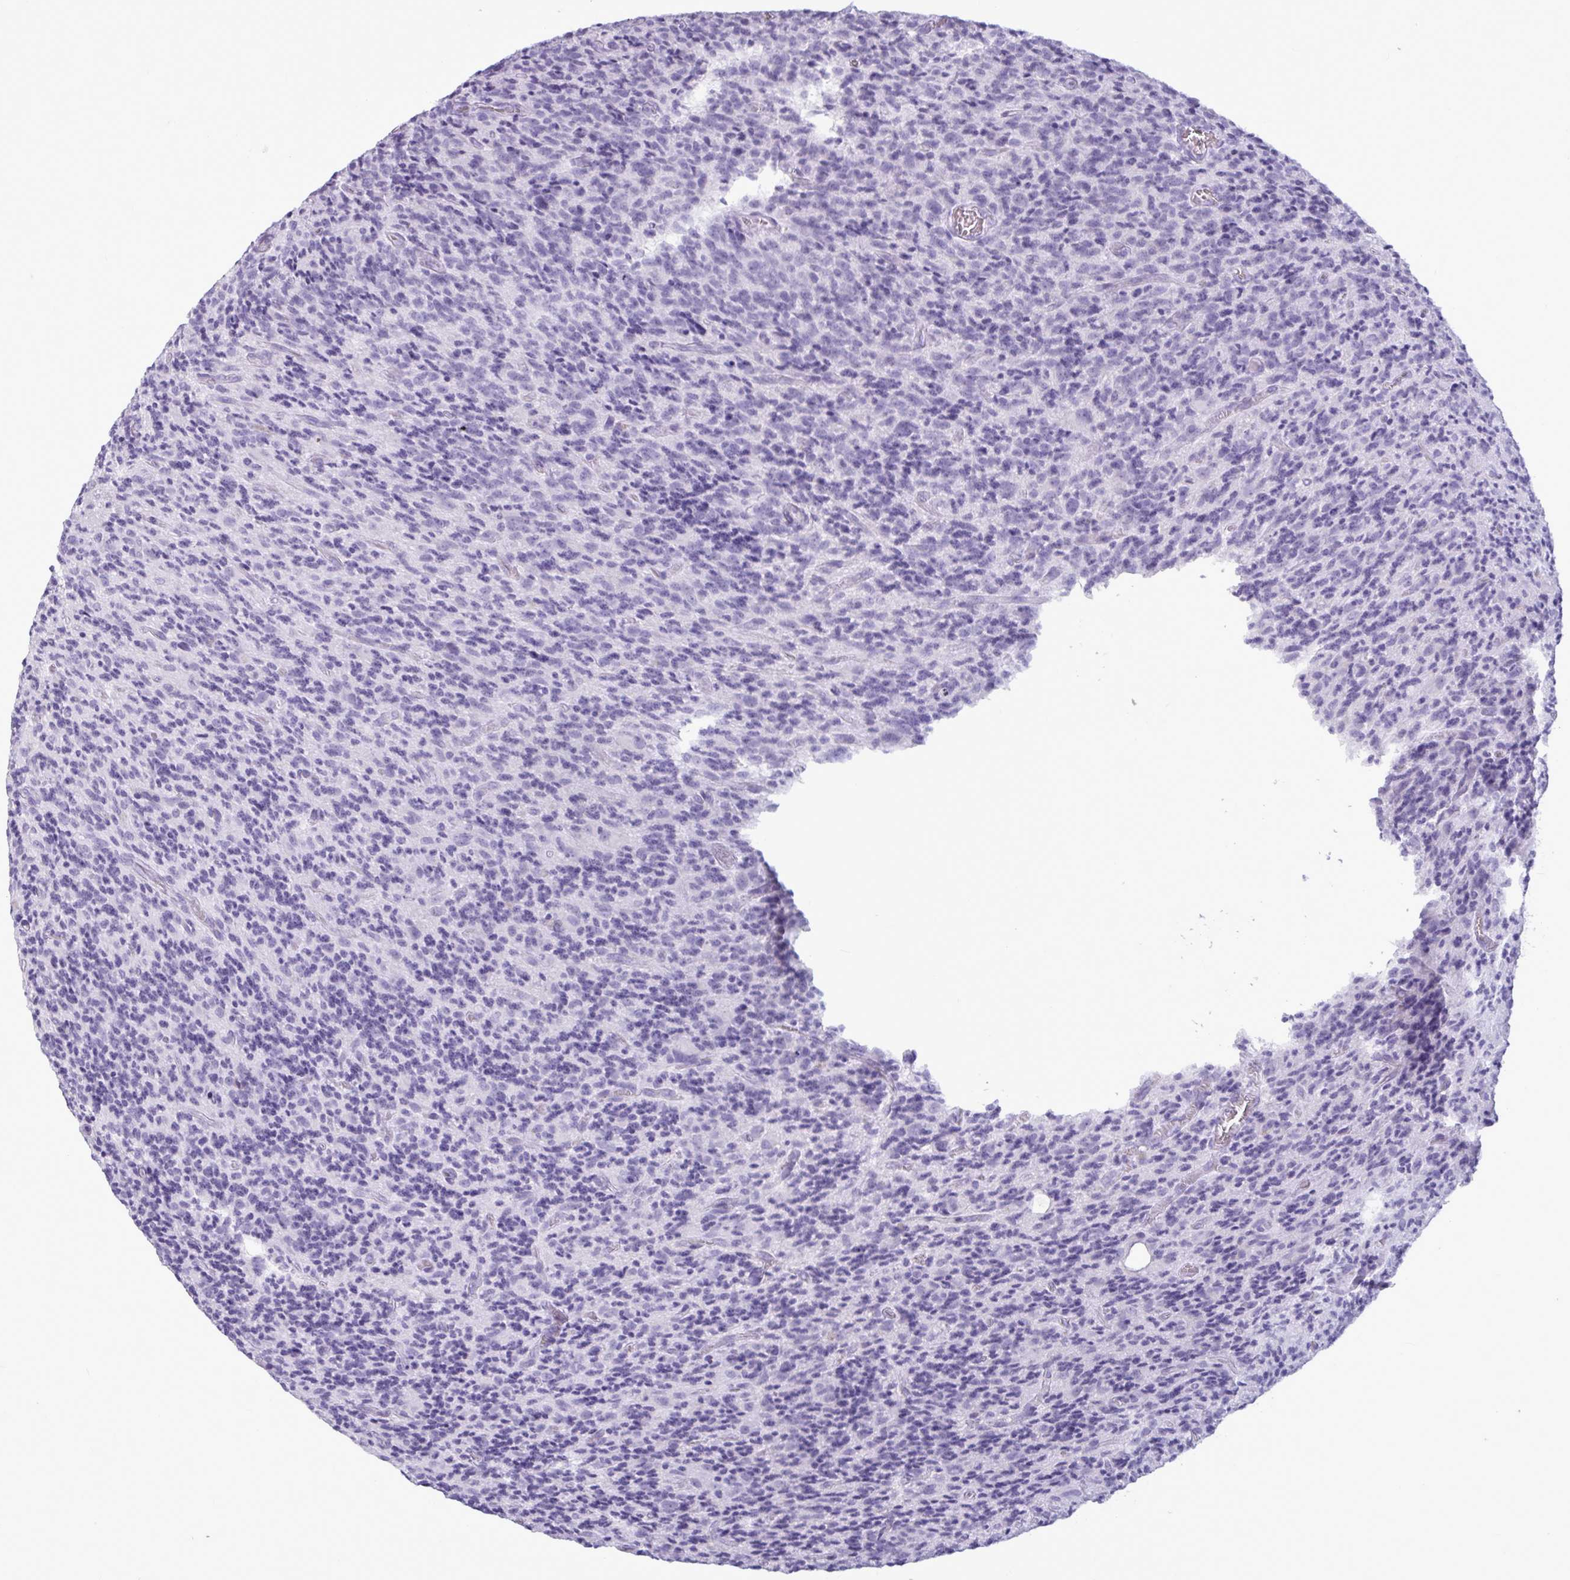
{"staining": {"intensity": "negative", "quantity": "none", "location": "none"}, "tissue": "glioma", "cell_type": "Tumor cells", "image_type": "cancer", "snomed": [{"axis": "morphology", "description": "Glioma, malignant, High grade"}, {"axis": "topography", "description": "Brain"}], "caption": "DAB (3,3'-diaminobenzidine) immunohistochemical staining of human glioma displays no significant expression in tumor cells.", "gene": "BBS10", "patient": {"sex": "male", "age": 76}}